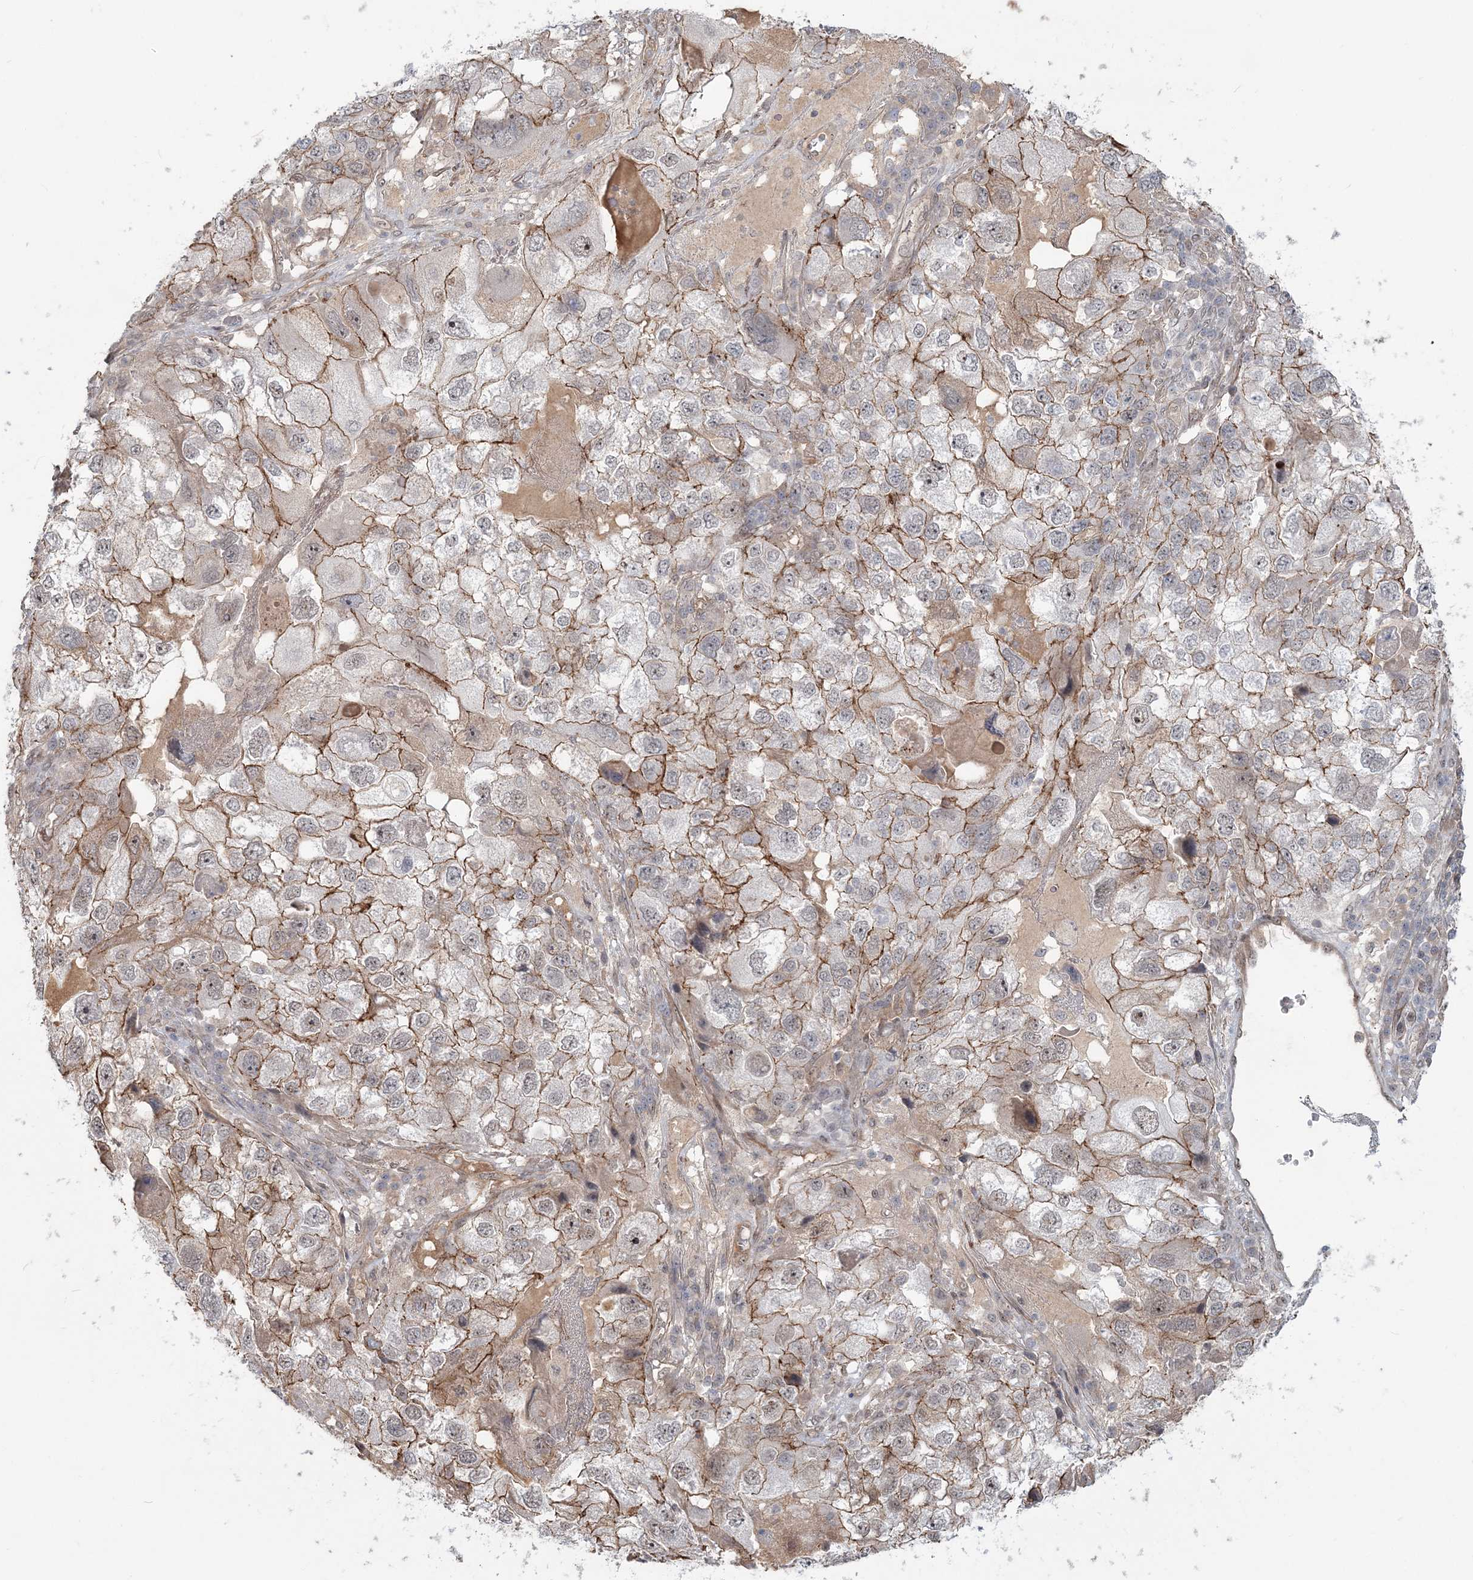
{"staining": {"intensity": "moderate", "quantity": "25%-75%", "location": "cytoplasmic/membranous"}, "tissue": "endometrial cancer", "cell_type": "Tumor cells", "image_type": "cancer", "snomed": [{"axis": "morphology", "description": "Adenocarcinoma, NOS"}, {"axis": "topography", "description": "Endometrium"}], "caption": "This histopathology image demonstrates immunohistochemistry (IHC) staining of human endometrial adenocarcinoma, with medium moderate cytoplasmic/membranous positivity in about 25%-75% of tumor cells.", "gene": "SH3PXD2A", "patient": {"sex": "female", "age": 49}}